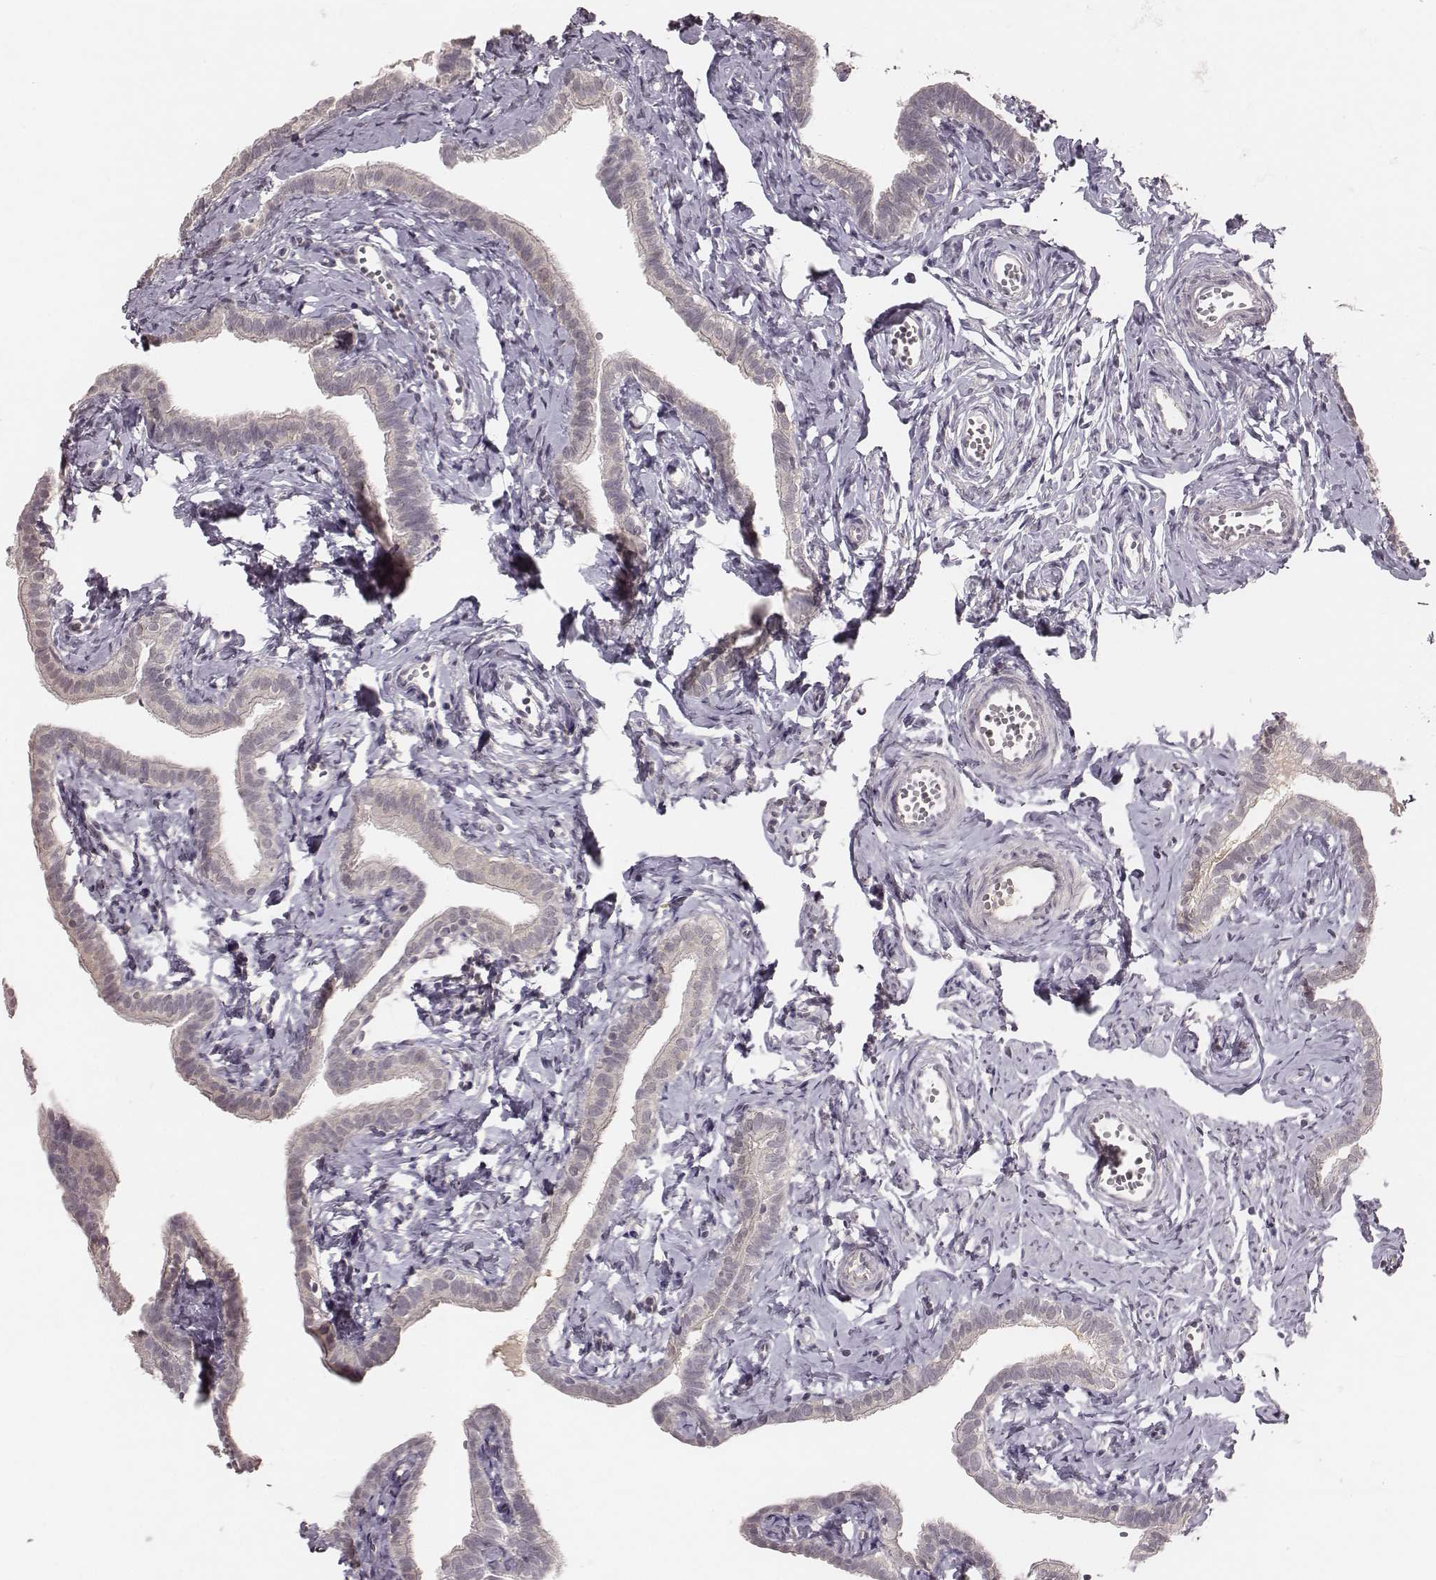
{"staining": {"intensity": "negative", "quantity": "none", "location": "none"}, "tissue": "fallopian tube", "cell_type": "Glandular cells", "image_type": "normal", "snomed": [{"axis": "morphology", "description": "Normal tissue, NOS"}, {"axis": "topography", "description": "Fallopian tube"}], "caption": "This is an immunohistochemistry (IHC) image of normal fallopian tube. There is no staining in glandular cells.", "gene": "LY6K", "patient": {"sex": "female", "age": 41}}